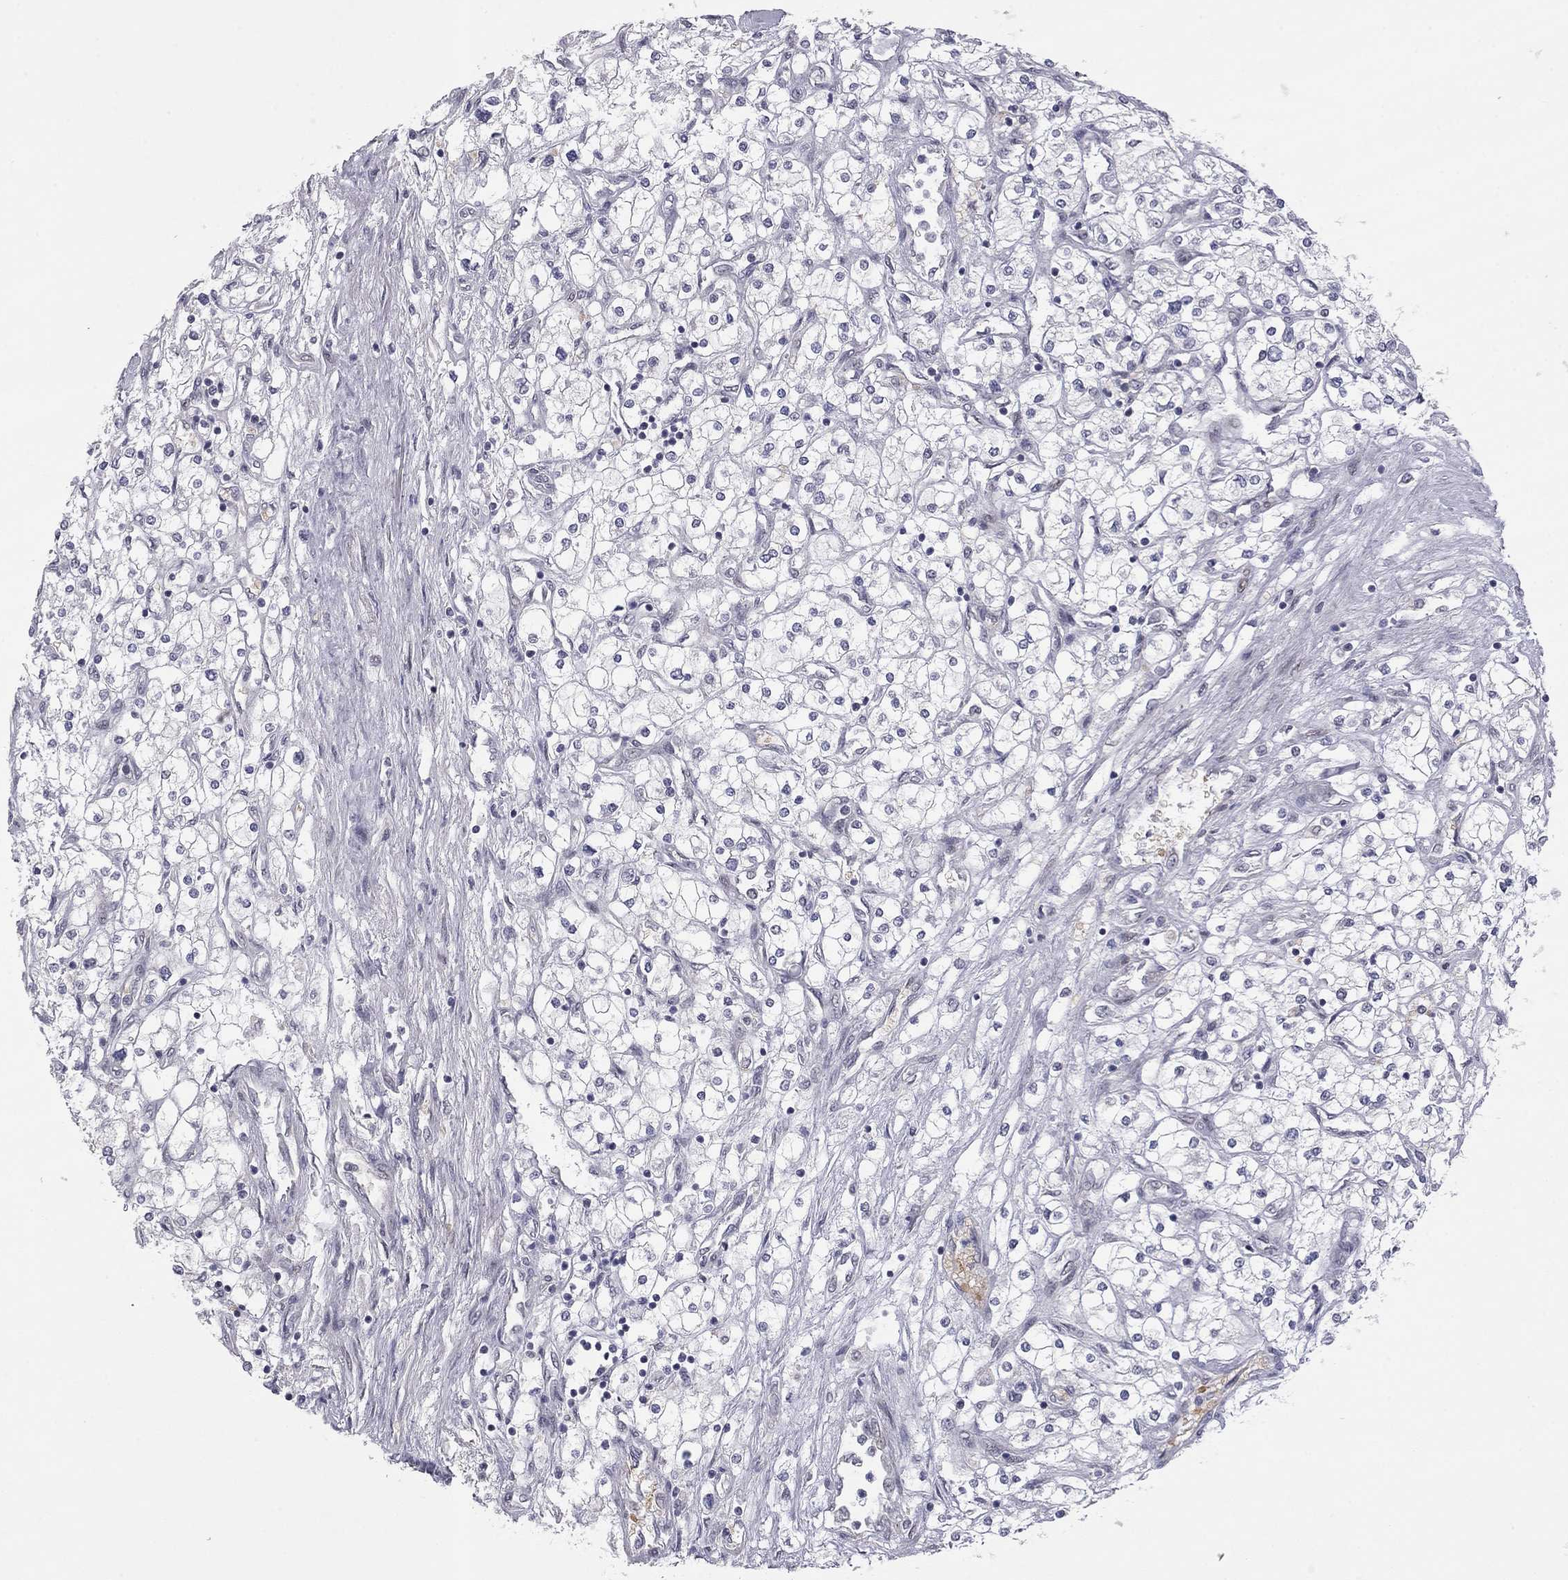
{"staining": {"intensity": "negative", "quantity": "none", "location": "none"}, "tissue": "renal cancer", "cell_type": "Tumor cells", "image_type": "cancer", "snomed": [{"axis": "morphology", "description": "Adenocarcinoma, NOS"}, {"axis": "topography", "description": "Kidney"}], "caption": "High power microscopy micrograph of an IHC histopathology image of renal cancer (adenocarcinoma), revealing no significant expression in tumor cells.", "gene": "MC3R", "patient": {"sex": "male", "age": 80}}